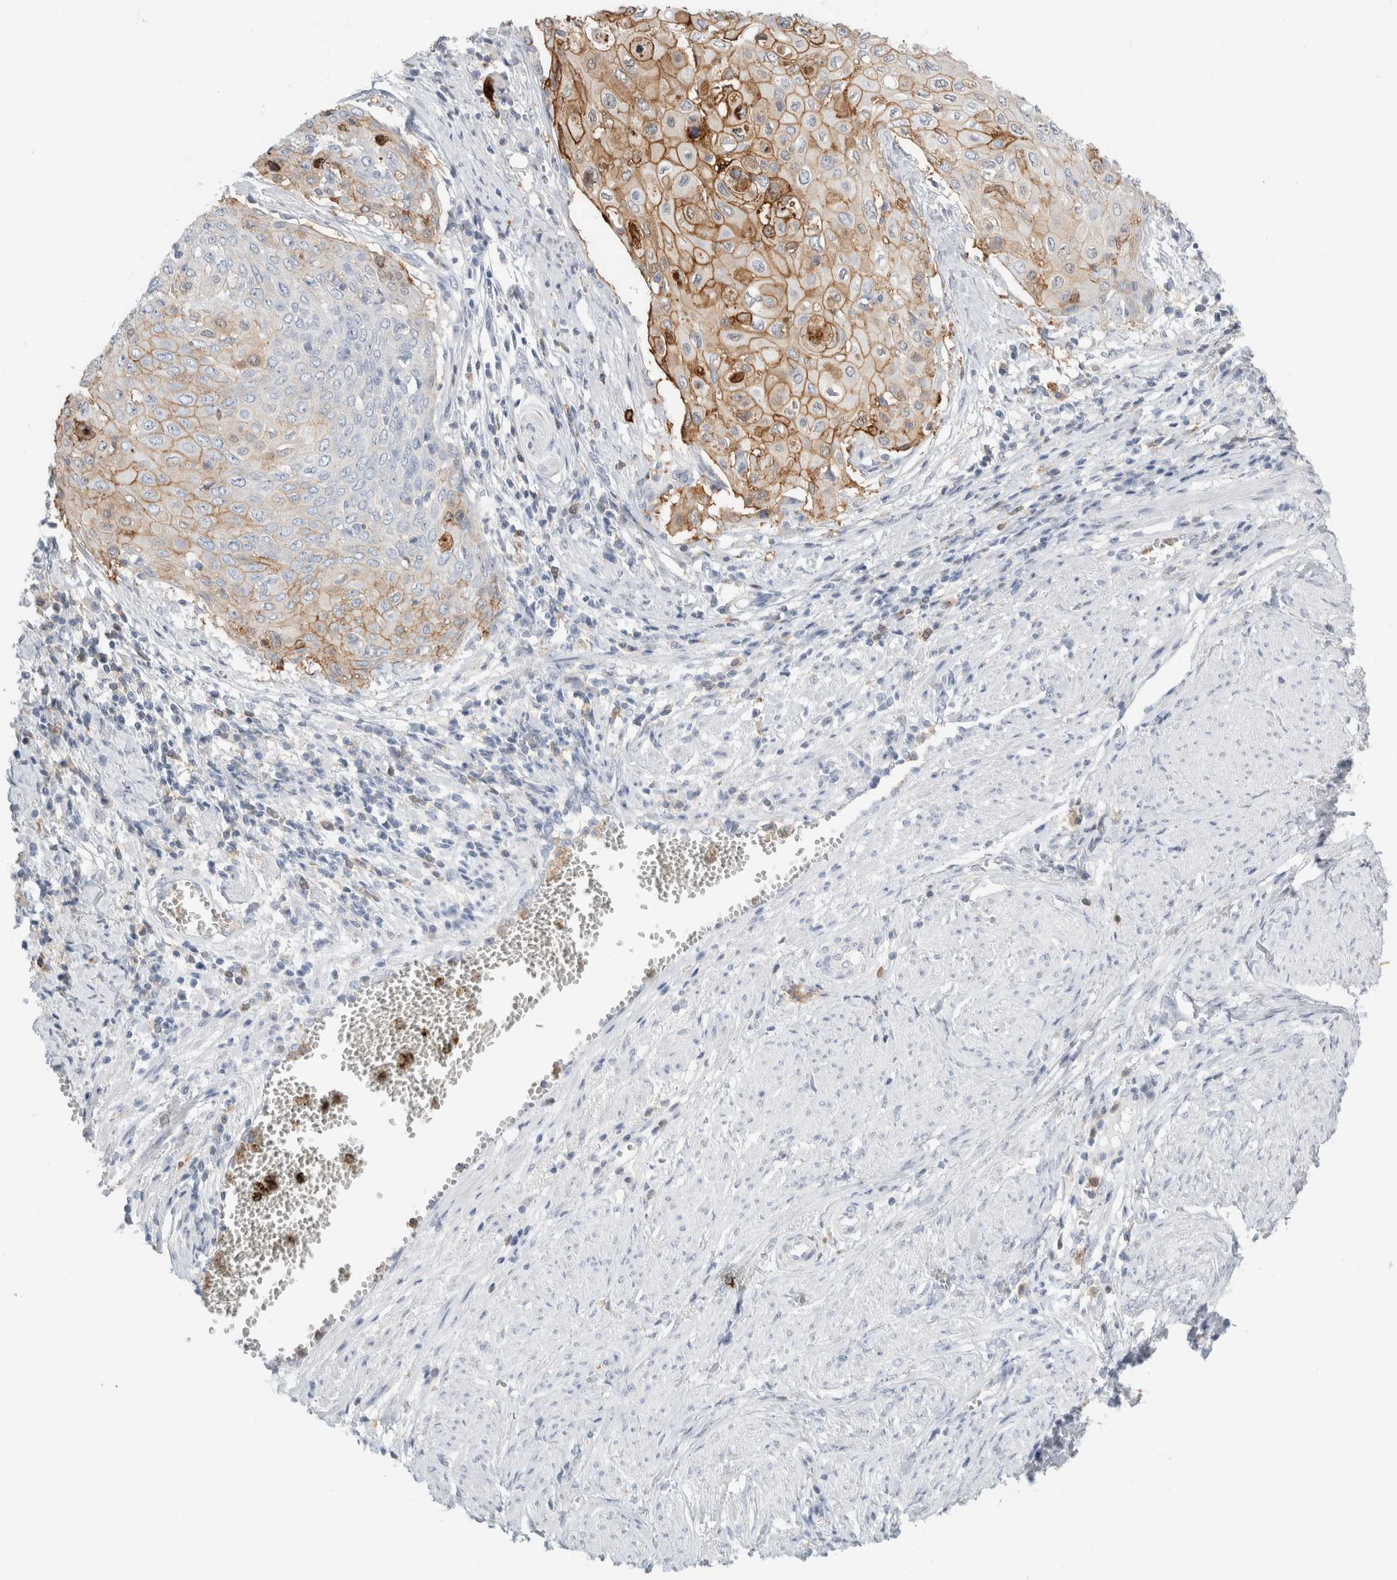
{"staining": {"intensity": "moderate", "quantity": "25%-75%", "location": "cytoplasmic/membranous"}, "tissue": "cervical cancer", "cell_type": "Tumor cells", "image_type": "cancer", "snomed": [{"axis": "morphology", "description": "Squamous cell carcinoma, NOS"}, {"axis": "topography", "description": "Cervix"}], "caption": "Cervical cancer stained with a brown dye reveals moderate cytoplasmic/membranous positive staining in approximately 25%-75% of tumor cells.", "gene": "P2RY2", "patient": {"sex": "female", "age": 39}}